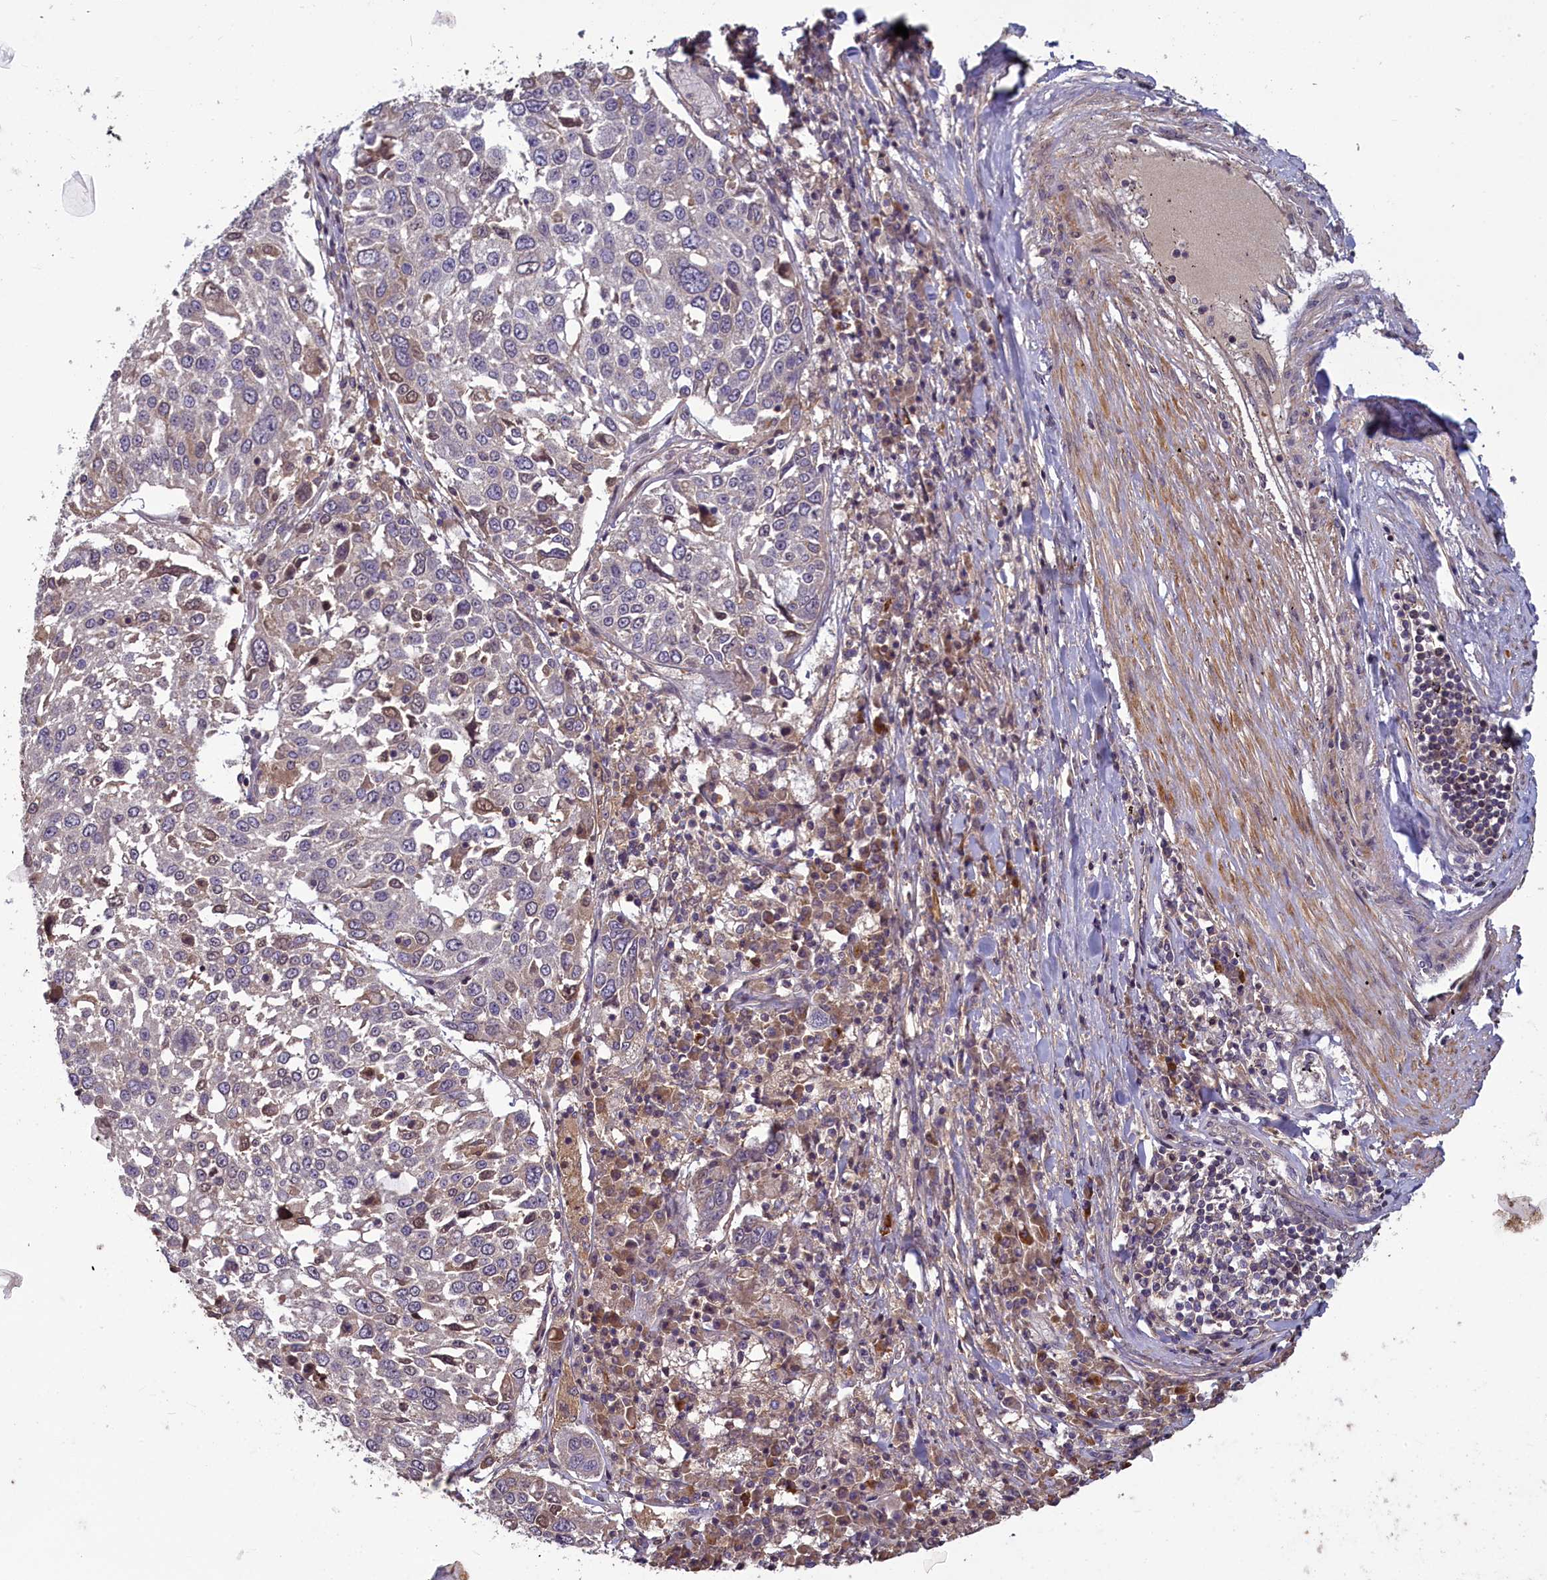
{"staining": {"intensity": "negative", "quantity": "none", "location": "none"}, "tissue": "lung cancer", "cell_type": "Tumor cells", "image_type": "cancer", "snomed": [{"axis": "morphology", "description": "Squamous cell carcinoma, NOS"}, {"axis": "topography", "description": "Lung"}], "caption": "This is a micrograph of immunohistochemistry staining of lung cancer (squamous cell carcinoma), which shows no staining in tumor cells.", "gene": "NUDT6", "patient": {"sex": "male", "age": 65}}